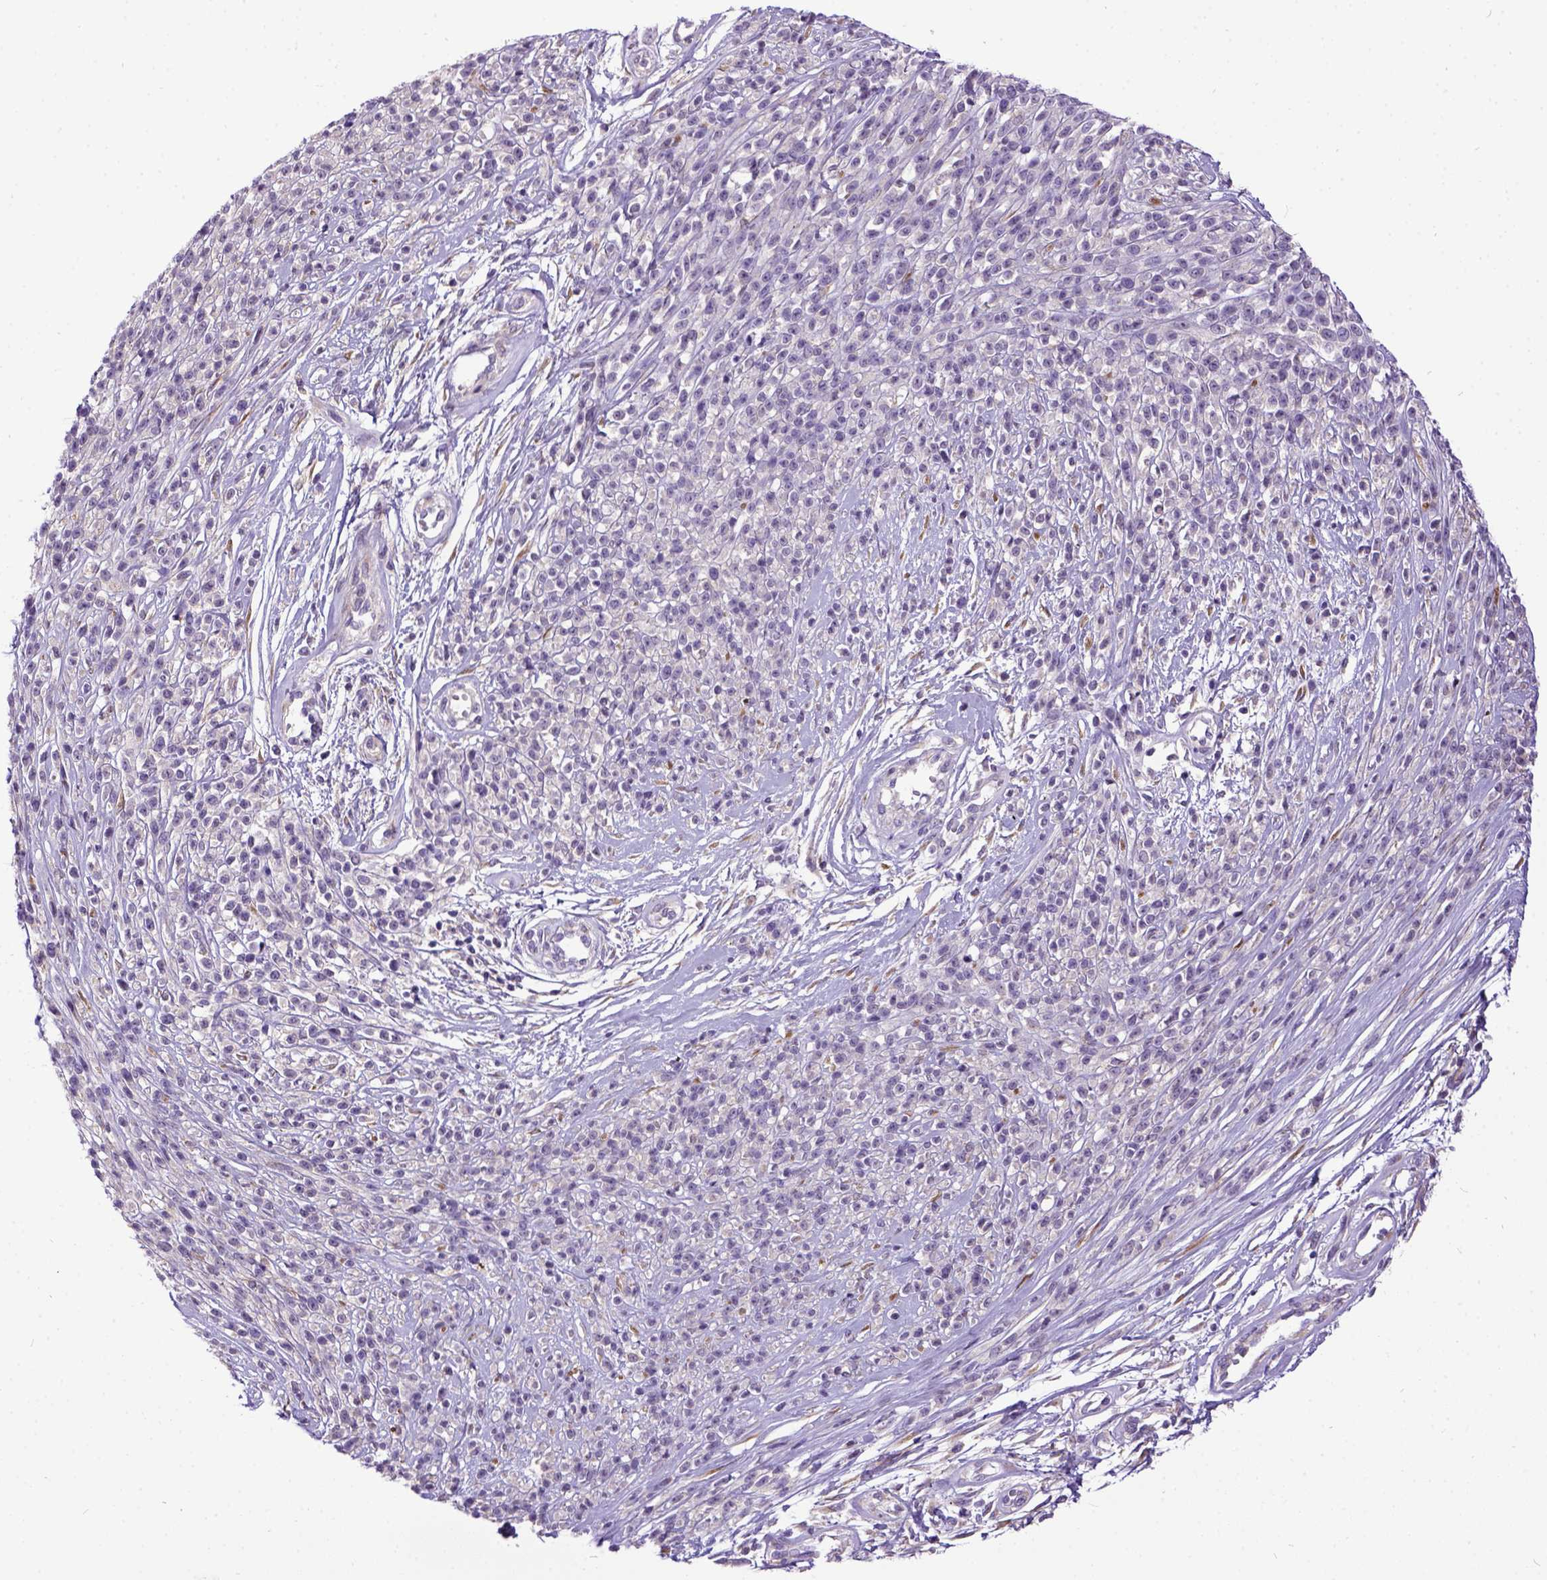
{"staining": {"intensity": "negative", "quantity": "none", "location": "none"}, "tissue": "melanoma", "cell_type": "Tumor cells", "image_type": "cancer", "snomed": [{"axis": "morphology", "description": "Malignant melanoma, NOS"}, {"axis": "topography", "description": "Skin"}, {"axis": "topography", "description": "Skin of trunk"}], "caption": "A micrograph of malignant melanoma stained for a protein reveals no brown staining in tumor cells.", "gene": "NEK5", "patient": {"sex": "male", "age": 74}}